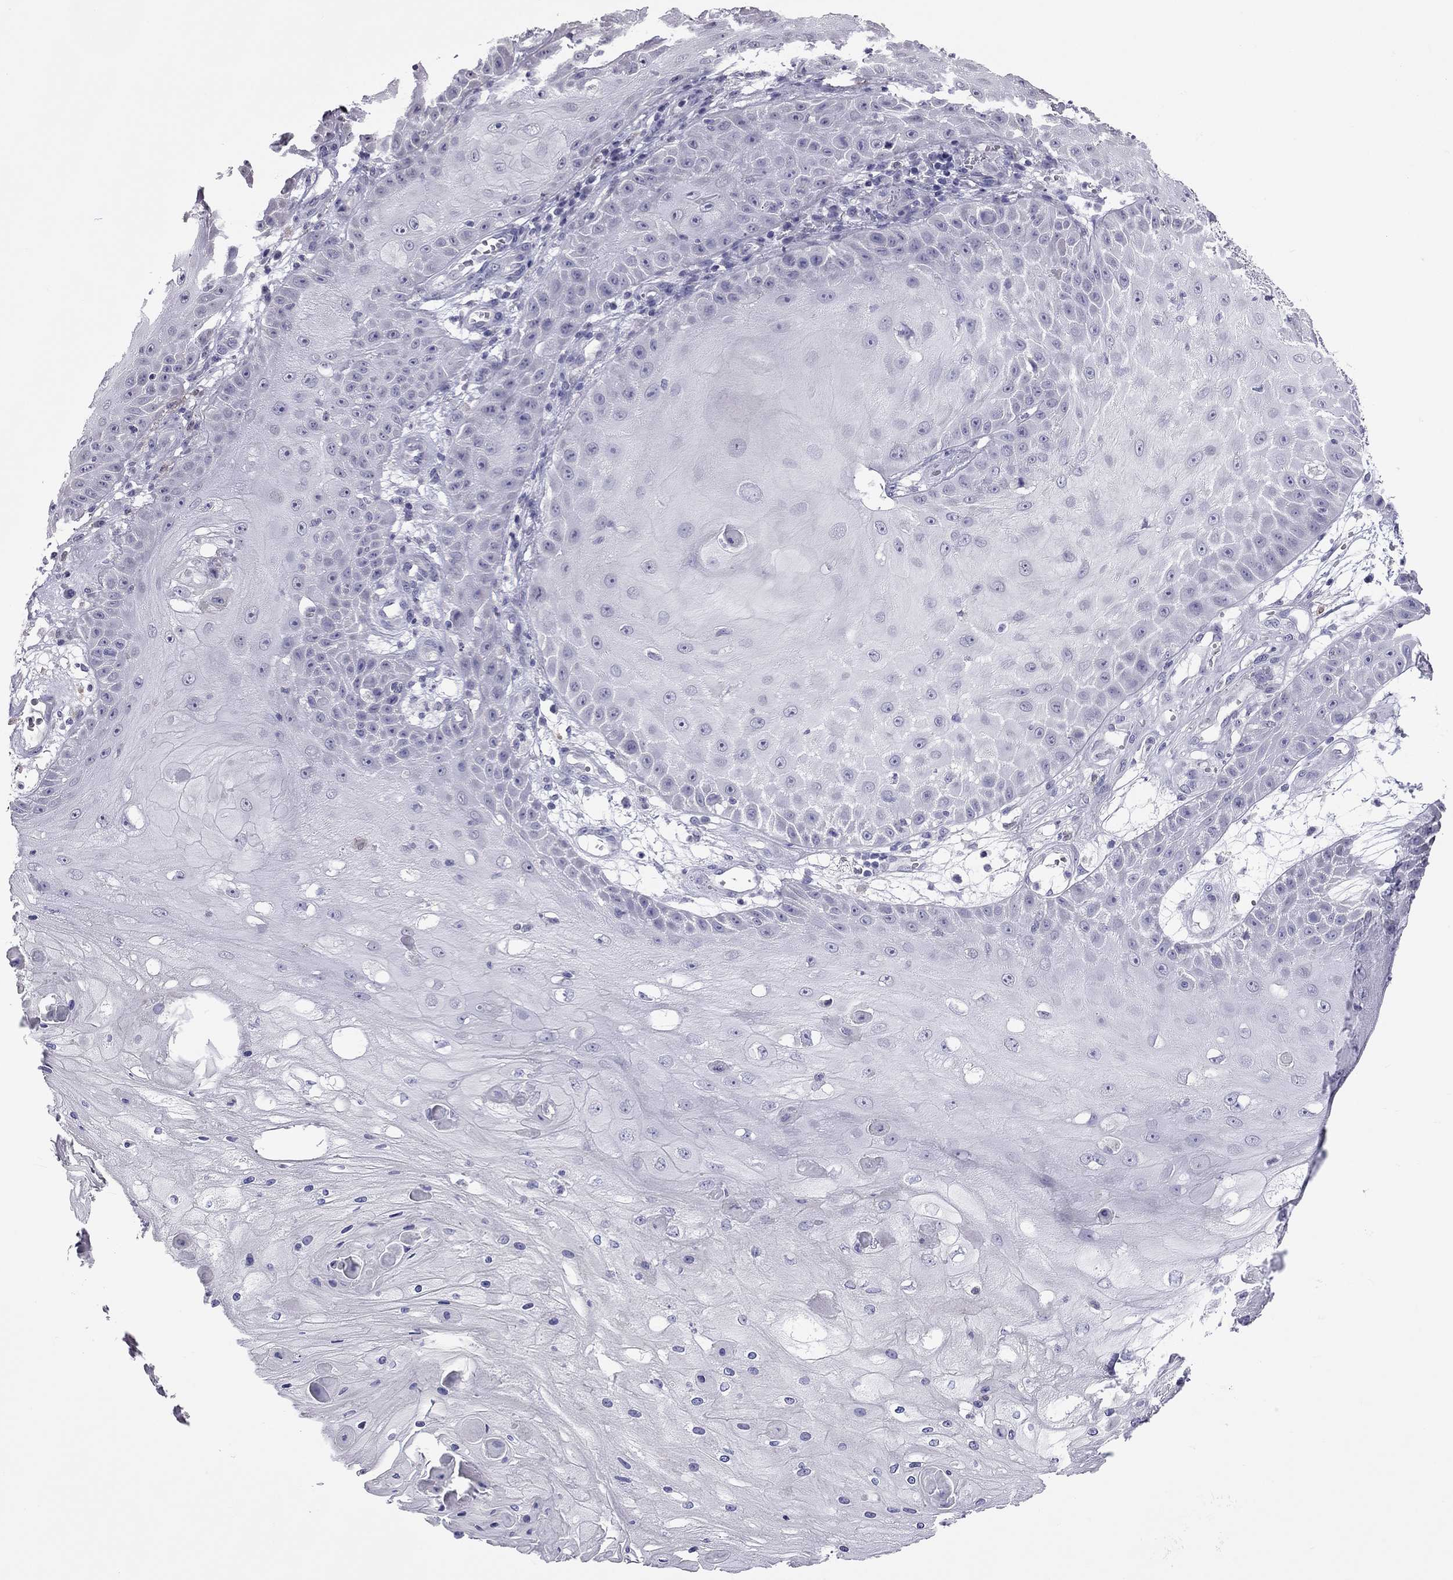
{"staining": {"intensity": "negative", "quantity": "none", "location": "none"}, "tissue": "skin cancer", "cell_type": "Tumor cells", "image_type": "cancer", "snomed": [{"axis": "morphology", "description": "Squamous cell carcinoma, NOS"}, {"axis": "topography", "description": "Skin"}], "caption": "Immunohistochemistry (IHC) of skin squamous cell carcinoma exhibits no expression in tumor cells.", "gene": "PPP1R3A", "patient": {"sex": "male", "age": 70}}